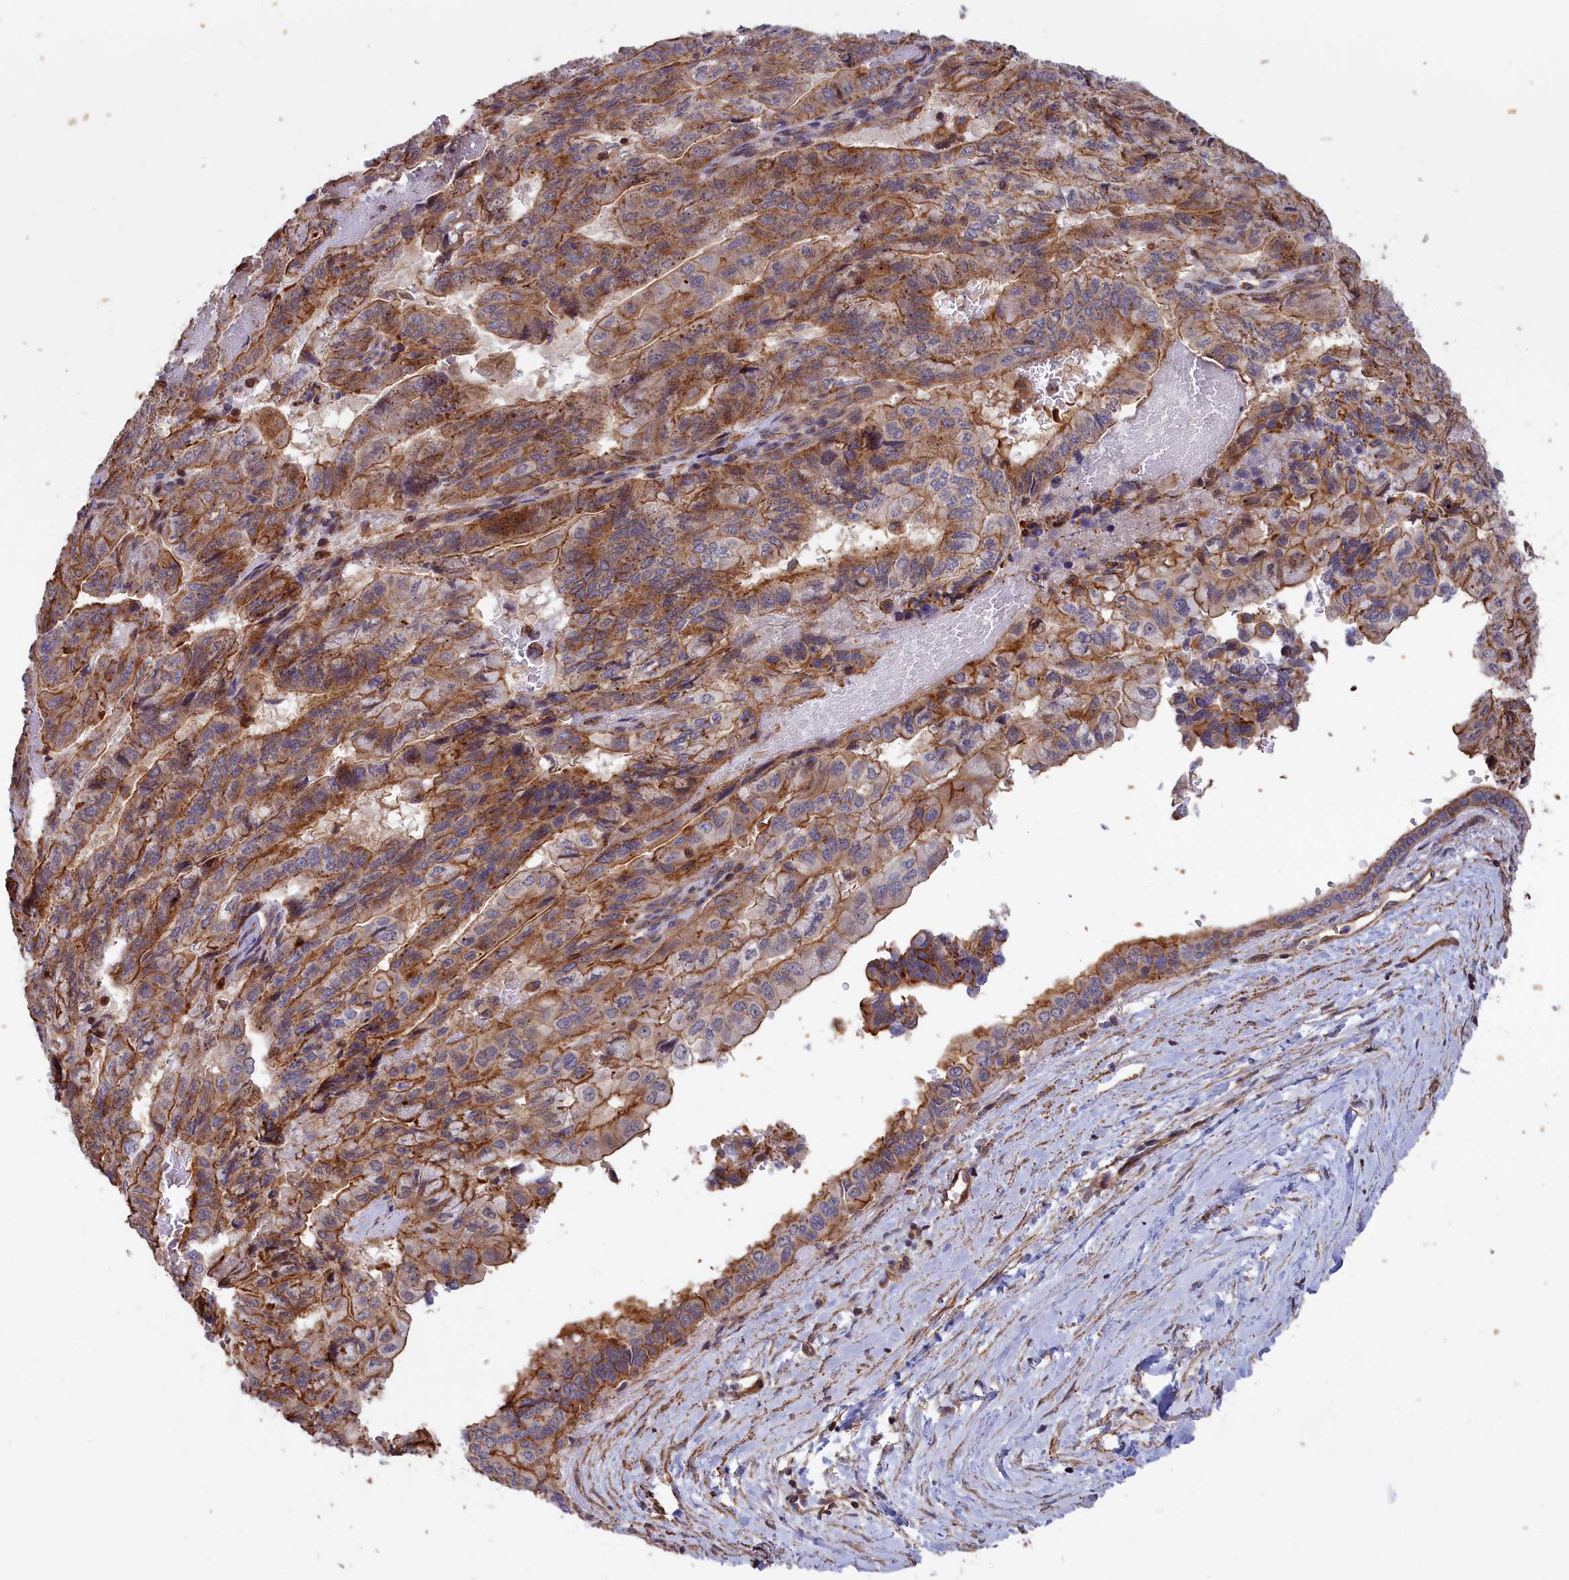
{"staining": {"intensity": "moderate", "quantity": "25%-75%", "location": "cytoplasmic/membranous"}, "tissue": "pancreatic cancer", "cell_type": "Tumor cells", "image_type": "cancer", "snomed": [{"axis": "morphology", "description": "Adenocarcinoma, NOS"}, {"axis": "topography", "description": "Pancreas"}], "caption": "Brown immunohistochemical staining in pancreatic cancer (adenocarcinoma) demonstrates moderate cytoplasmic/membranous positivity in approximately 25%-75% of tumor cells.", "gene": "ANKRD27", "patient": {"sex": "male", "age": 51}}